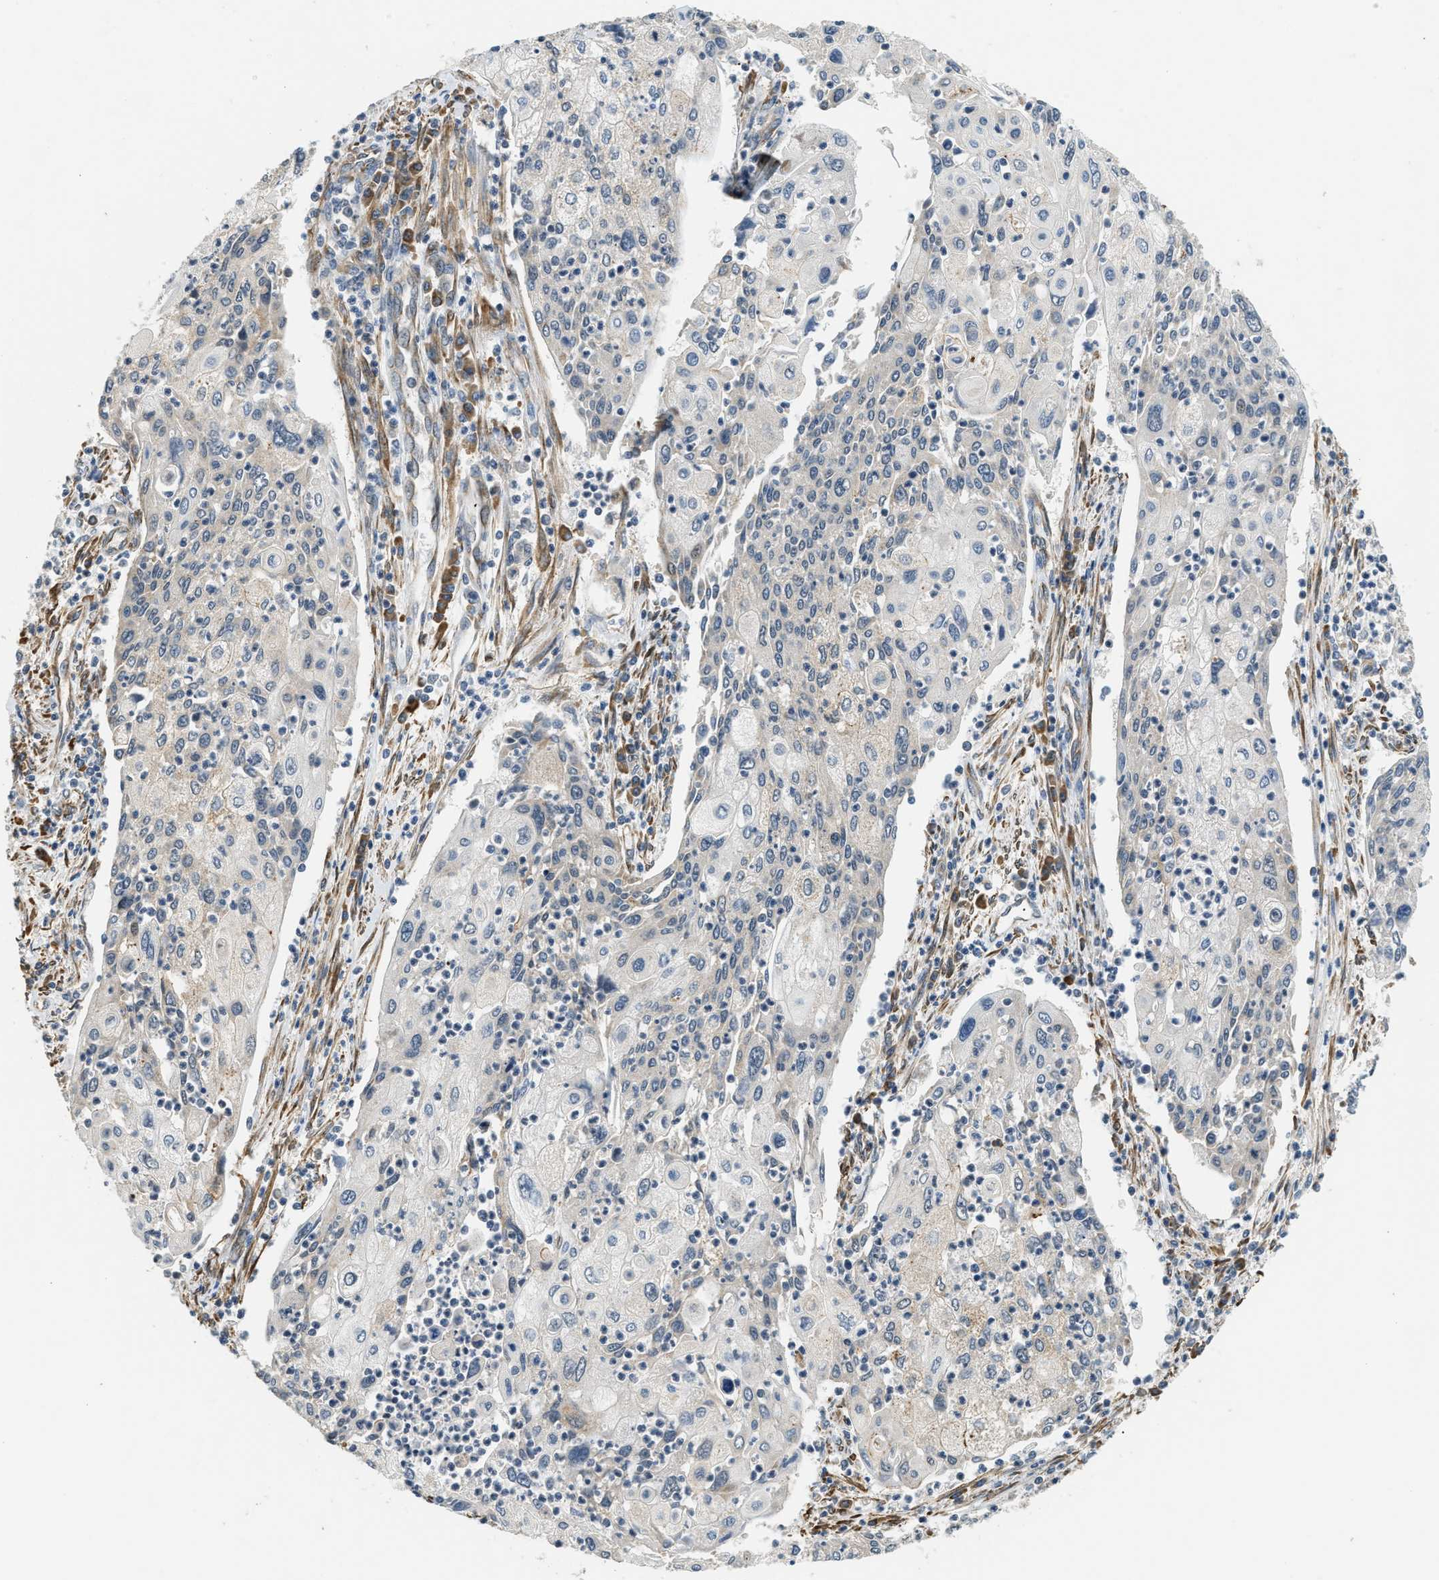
{"staining": {"intensity": "weak", "quantity": "<25%", "location": "cytoplasmic/membranous"}, "tissue": "cervical cancer", "cell_type": "Tumor cells", "image_type": "cancer", "snomed": [{"axis": "morphology", "description": "Squamous cell carcinoma, NOS"}, {"axis": "topography", "description": "Cervix"}], "caption": "High power microscopy histopathology image of an immunohistochemistry (IHC) micrograph of squamous cell carcinoma (cervical), revealing no significant positivity in tumor cells.", "gene": "ALOX12", "patient": {"sex": "female", "age": 40}}